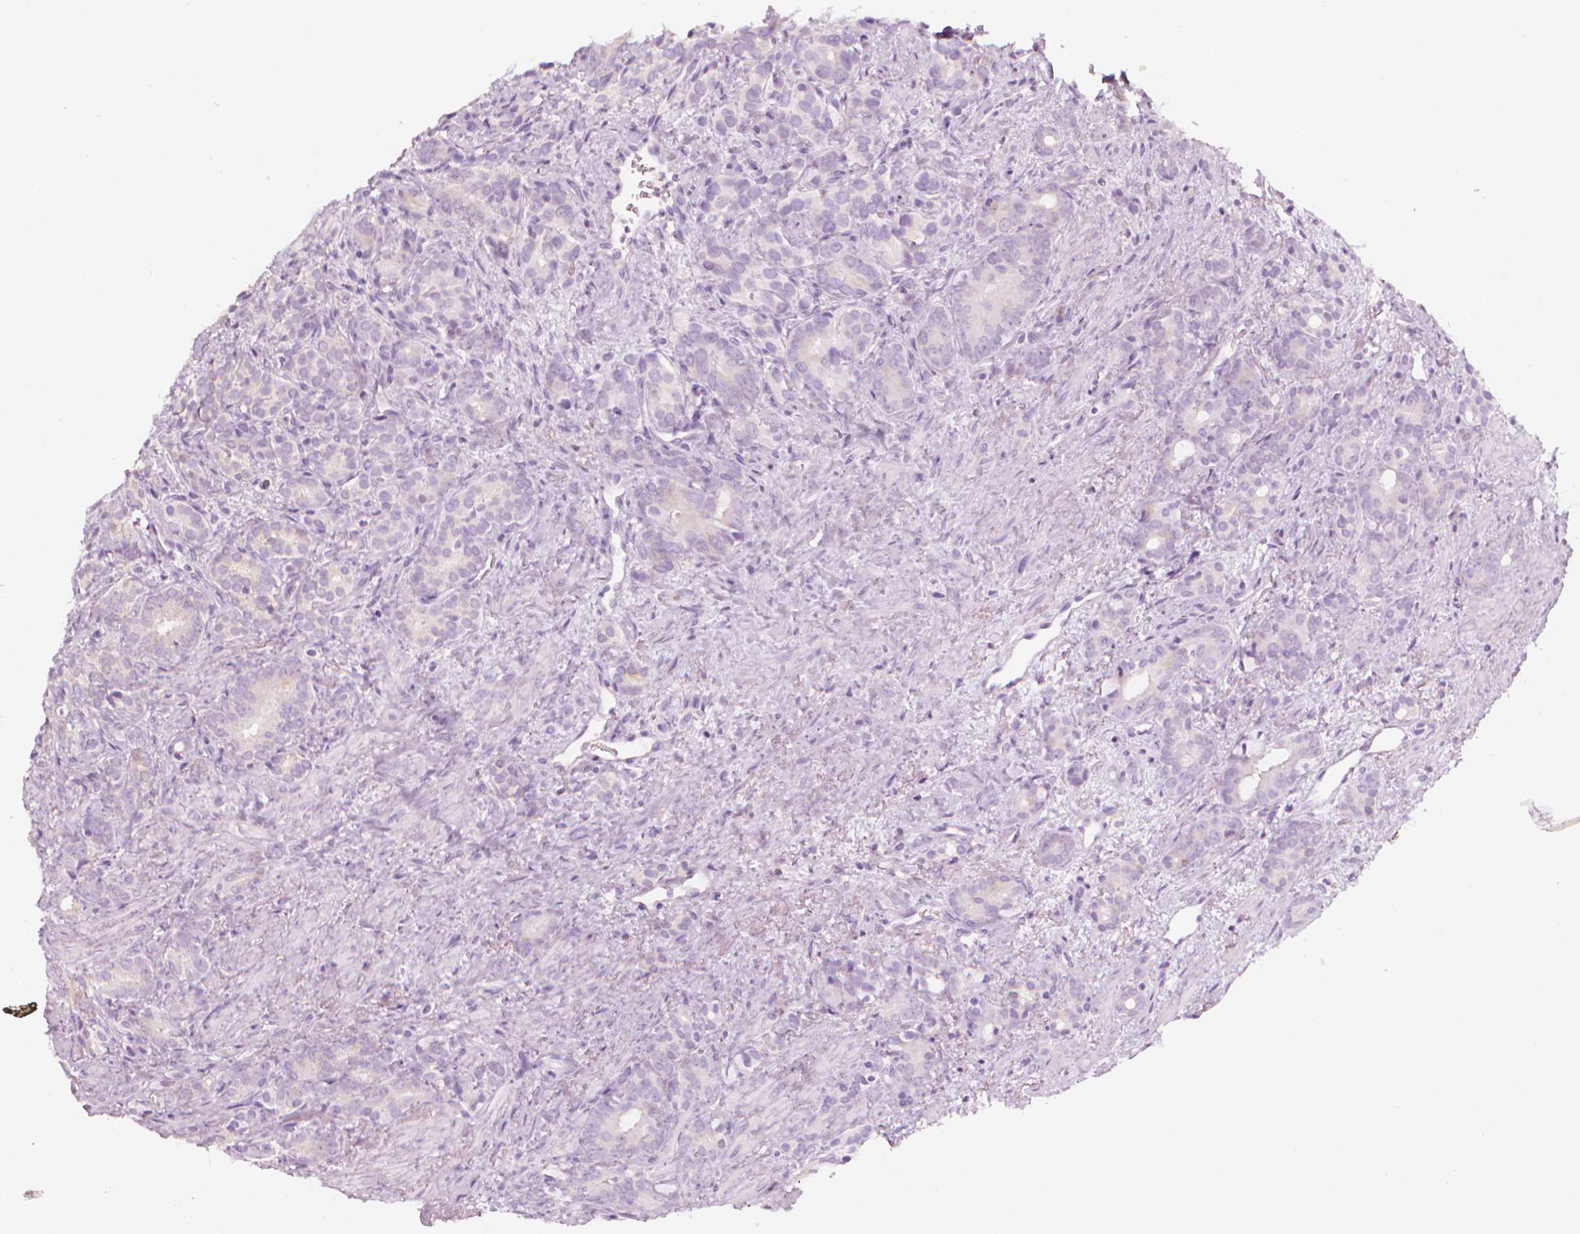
{"staining": {"intensity": "negative", "quantity": "none", "location": "none"}, "tissue": "prostate cancer", "cell_type": "Tumor cells", "image_type": "cancer", "snomed": [{"axis": "morphology", "description": "Adenocarcinoma, High grade"}, {"axis": "topography", "description": "Prostate"}], "caption": "An image of human prostate high-grade adenocarcinoma is negative for staining in tumor cells.", "gene": "SHMT1", "patient": {"sex": "male", "age": 84}}